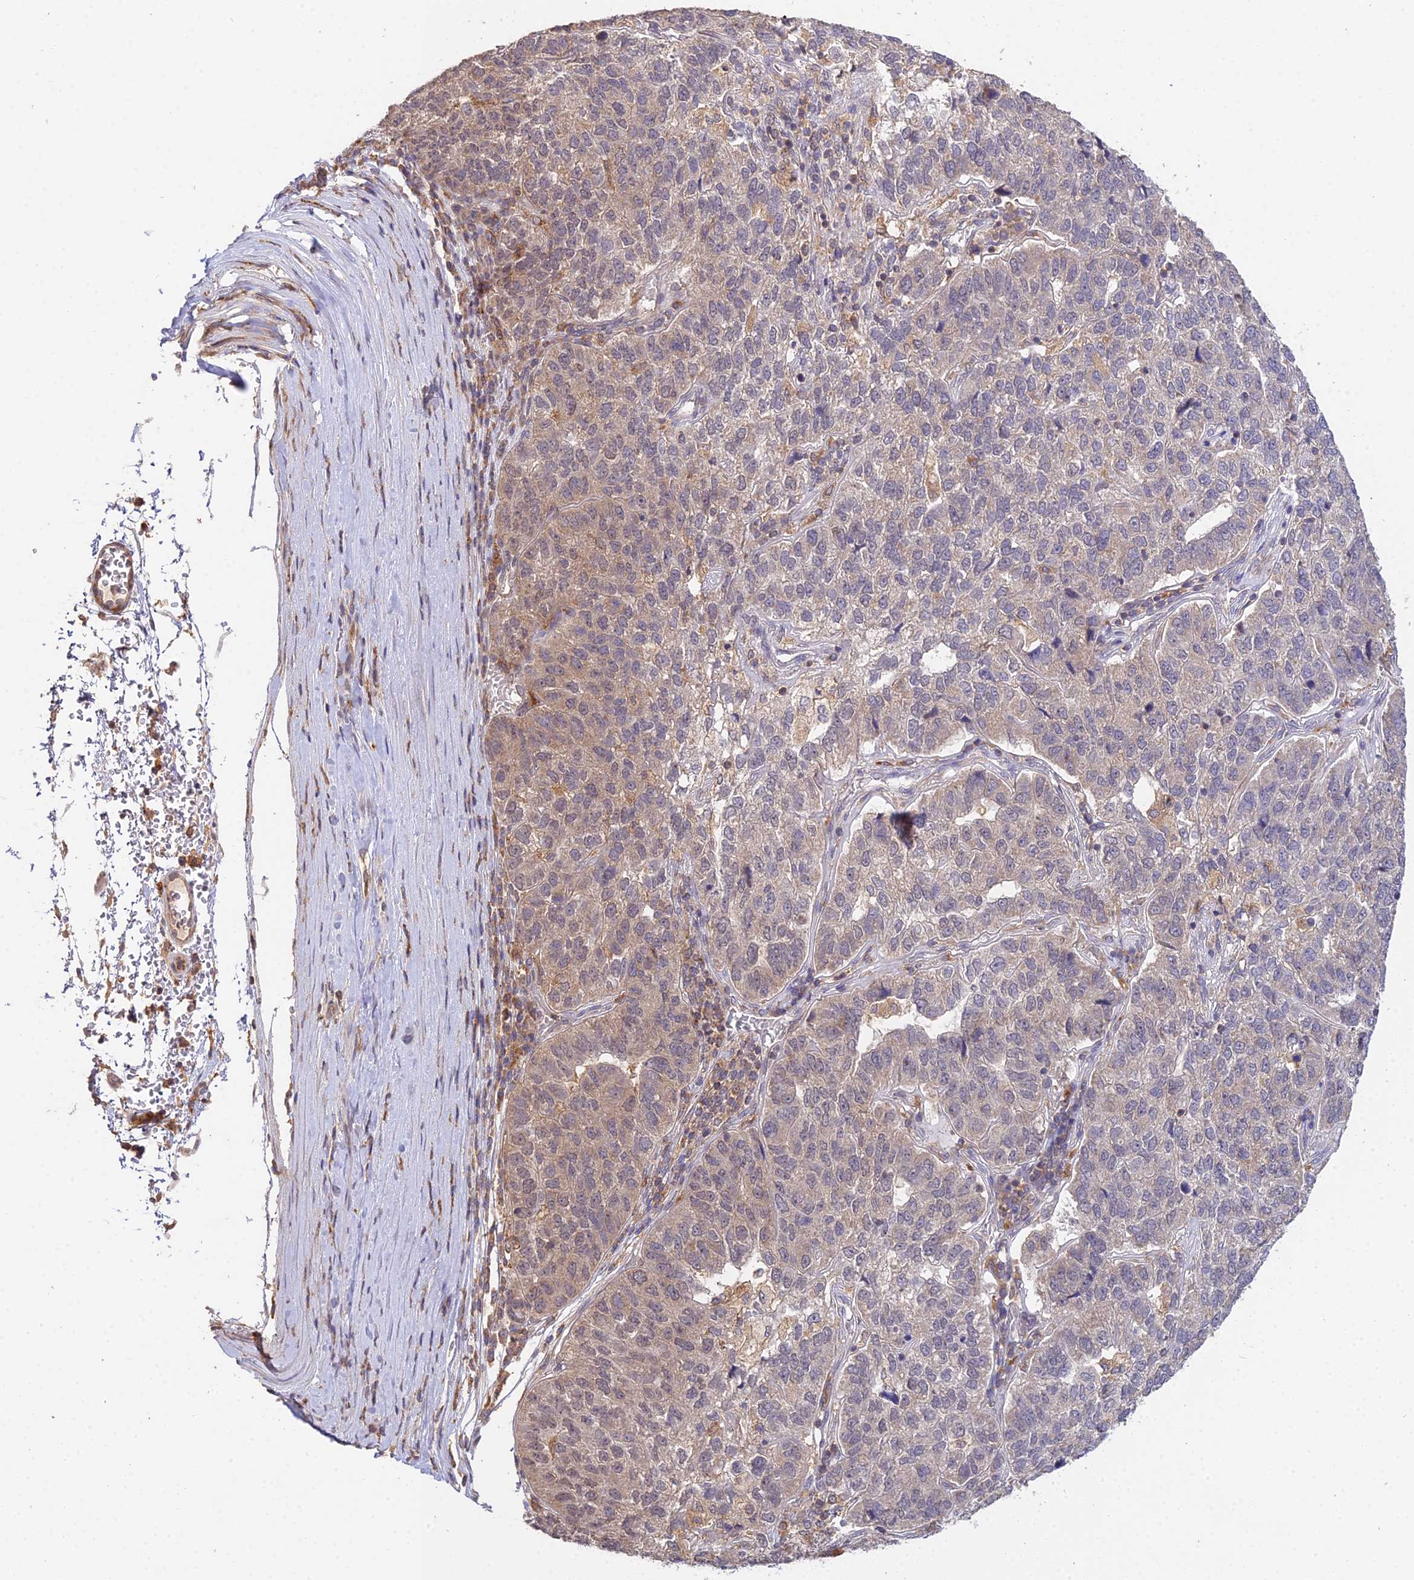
{"staining": {"intensity": "weak", "quantity": "<25%", "location": "cytoplasmic/membranous,nuclear"}, "tissue": "pancreatic cancer", "cell_type": "Tumor cells", "image_type": "cancer", "snomed": [{"axis": "morphology", "description": "Adenocarcinoma, NOS"}, {"axis": "topography", "description": "Pancreas"}], "caption": "This is a photomicrograph of IHC staining of adenocarcinoma (pancreatic), which shows no expression in tumor cells.", "gene": "TPRX1", "patient": {"sex": "female", "age": 61}}